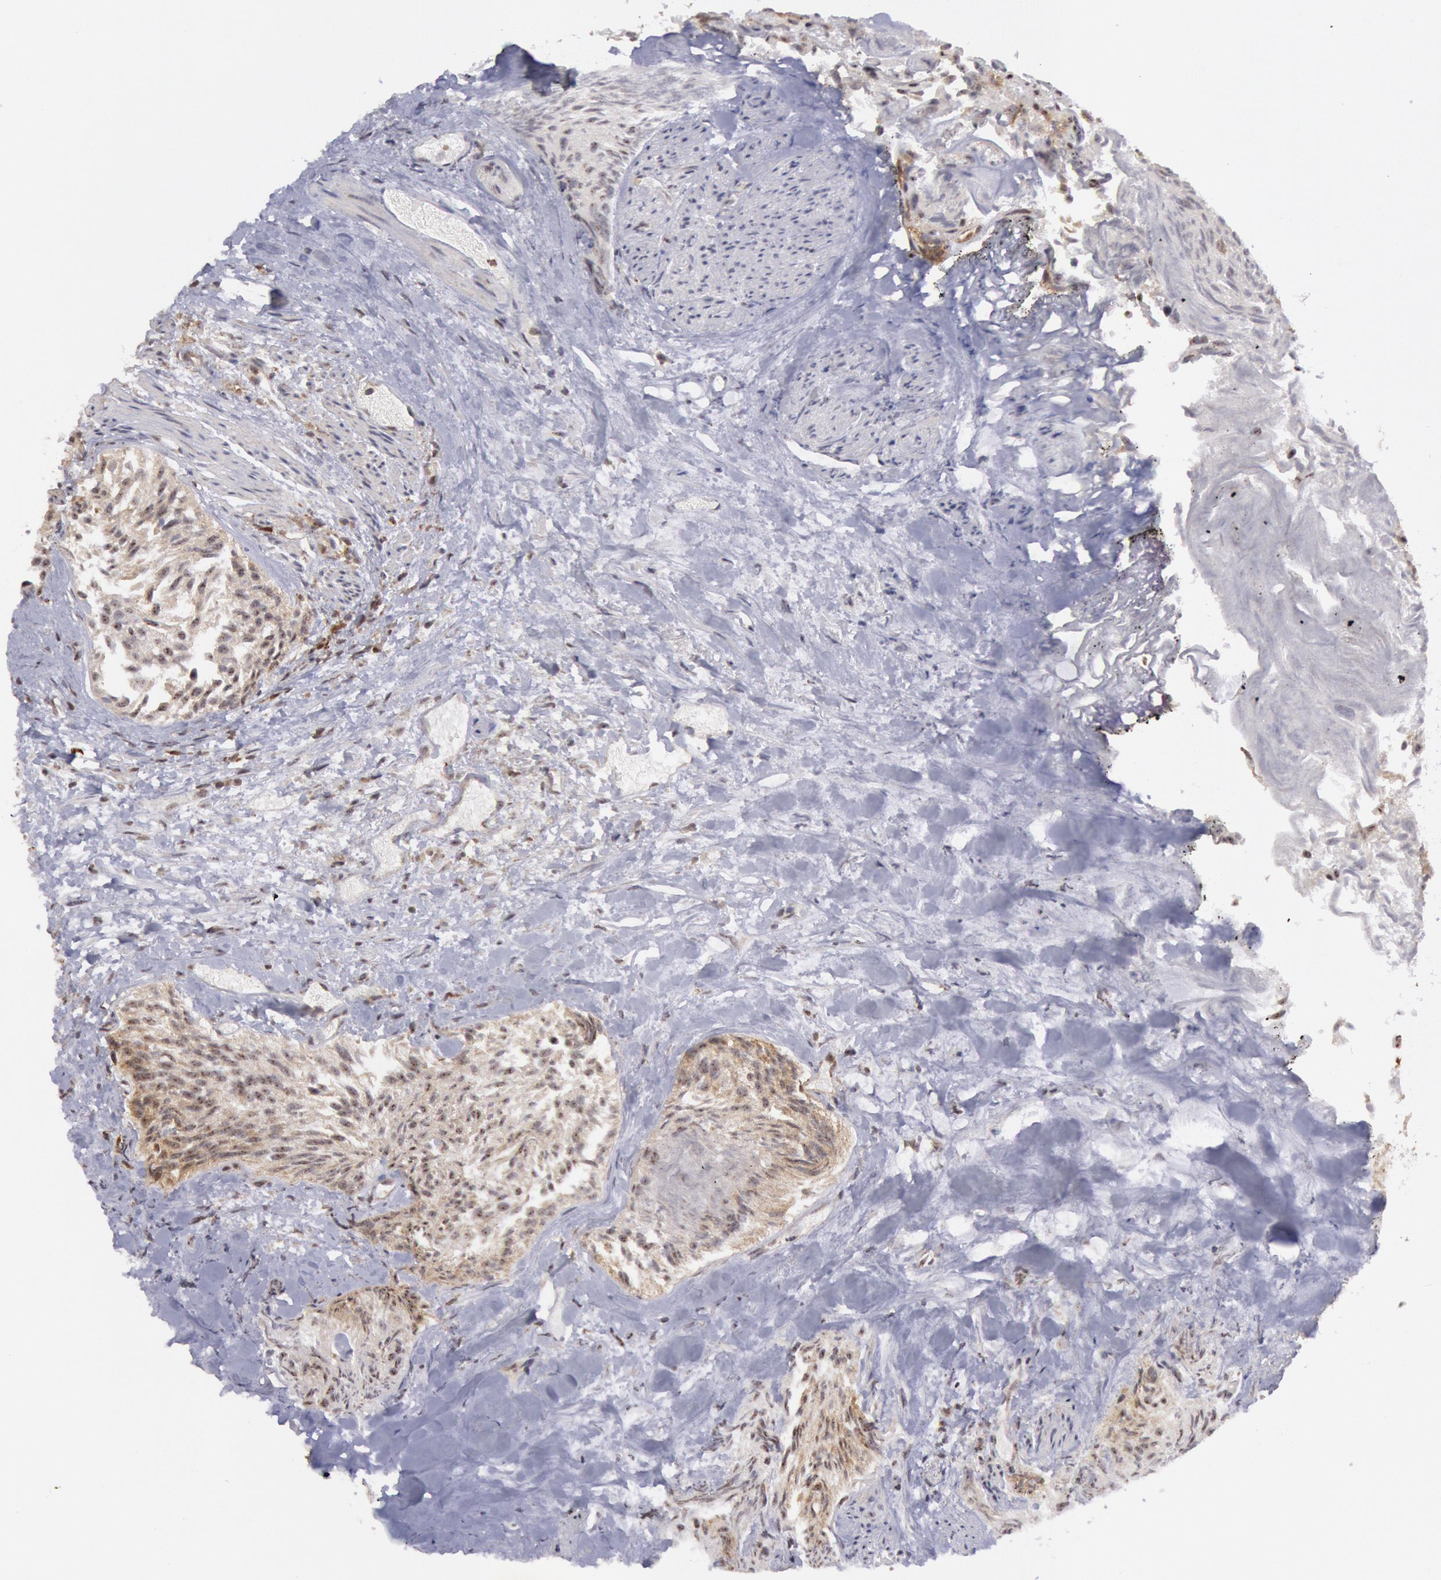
{"staining": {"intensity": "weak", "quantity": "25%-75%", "location": "cytoplasmic/membranous"}, "tissue": "urothelial cancer", "cell_type": "Tumor cells", "image_type": "cancer", "snomed": [{"axis": "morphology", "description": "Urothelial carcinoma, High grade"}, {"axis": "topography", "description": "Urinary bladder"}], "caption": "Urothelial cancer stained with IHC exhibits weak cytoplasmic/membranous staining in approximately 25%-75% of tumor cells.", "gene": "TAP2", "patient": {"sex": "female", "age": 78}}